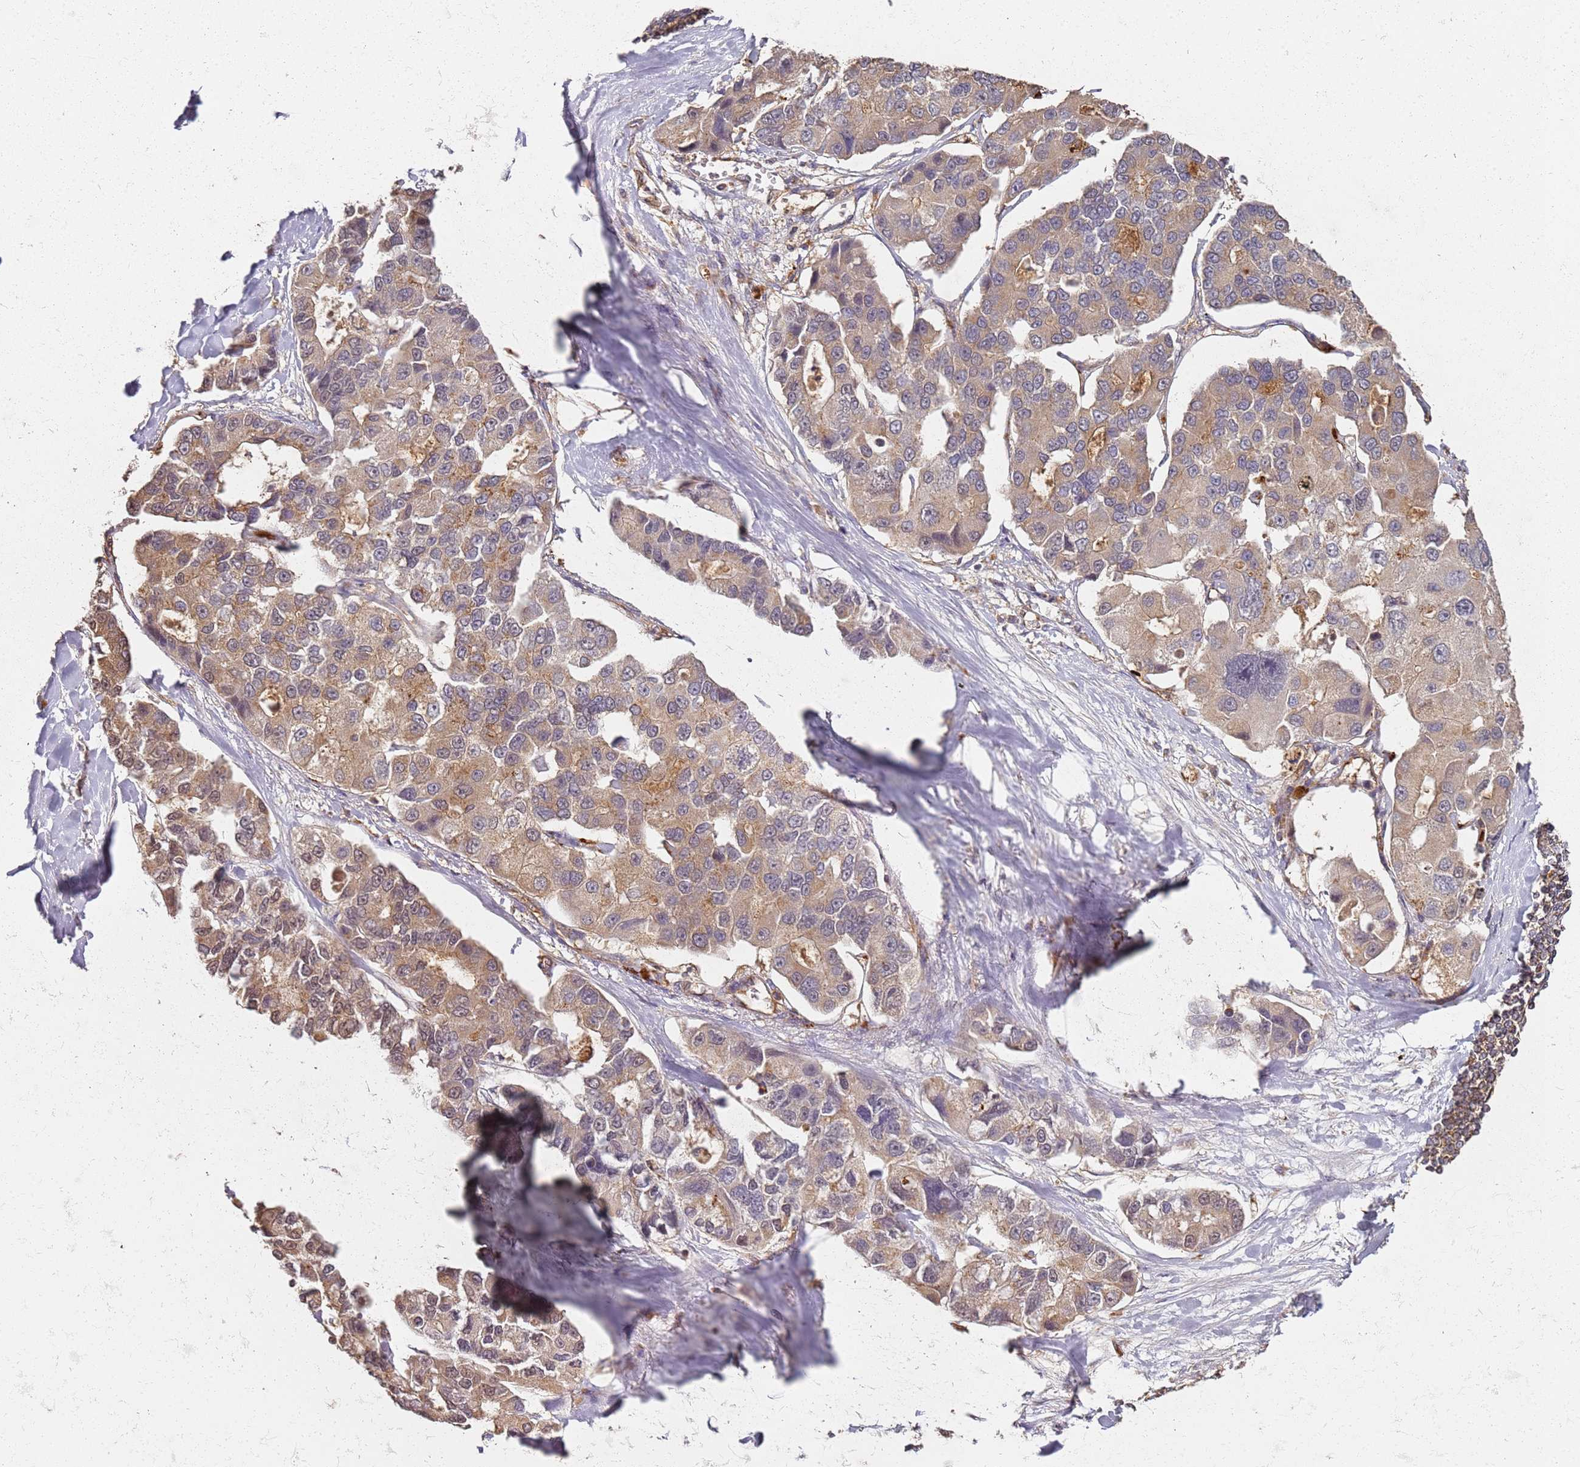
{"staining": {"intensity": "weak", "quantity": ">75%", "location": "cytoplasmic/membranous"}, "tissue": "lung cancer", "cell_type": "Tumor cells", "image_type": "cancer", "snomed": [{"axis": "morphology", "description": "Adenocarcinoma, NOS"}, {"axis": "topography", "description": "Lung"}], "caption": "Immunohistochemistry (IHC) staining of lung cancer, which exhibits low levels of weak cytoplasmic/membranous expression in approximately >75% of tumor cells indicating weak cytoplasmic/membranous protein expression. The staining was performed using DAB (3,3'-diaminobenzidine) (brown) for protein detection and nuclei were counterstained in hematoxylin (blue).", "gene": "SCGB2B2", "patient": {"sex": "female", "age": 54}}